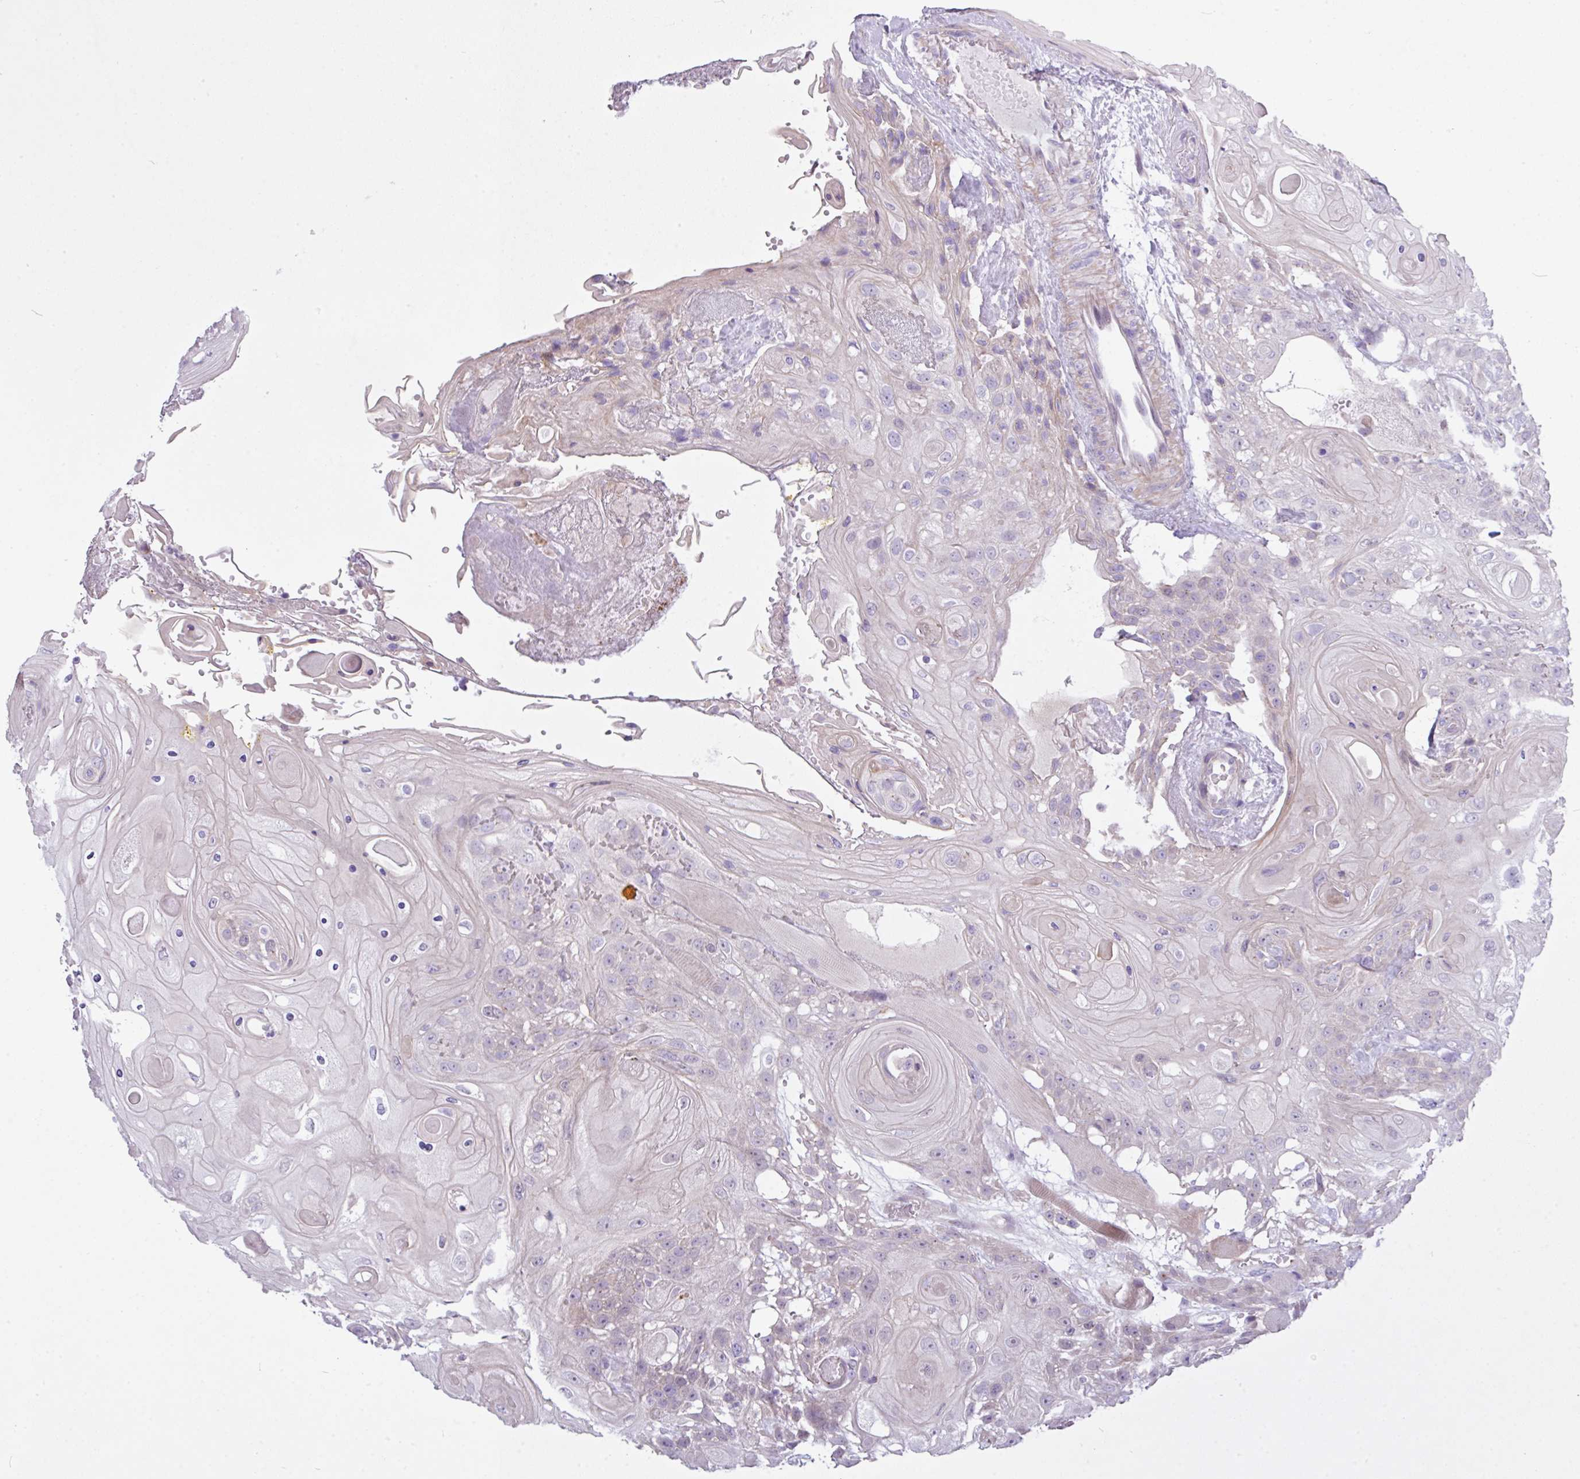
{"staining": {"intensity": "negative", "quantity": "none", "location": "none"}, "tissue": "head and neck cancer", "cell_type": "Tumor cells", "image_type": "cancer", "snomed": [{"axis": "morphology", "description": "Squamous cell carcinoma, NOS"}, {"axis": "topography", "description": "Head-Neck"}], "caption": "The histopathology image displays no staining of tumor cells in head and neck cancer.", "gene": "SPINK8", "patient": {"sex": "female", "age": 43}}